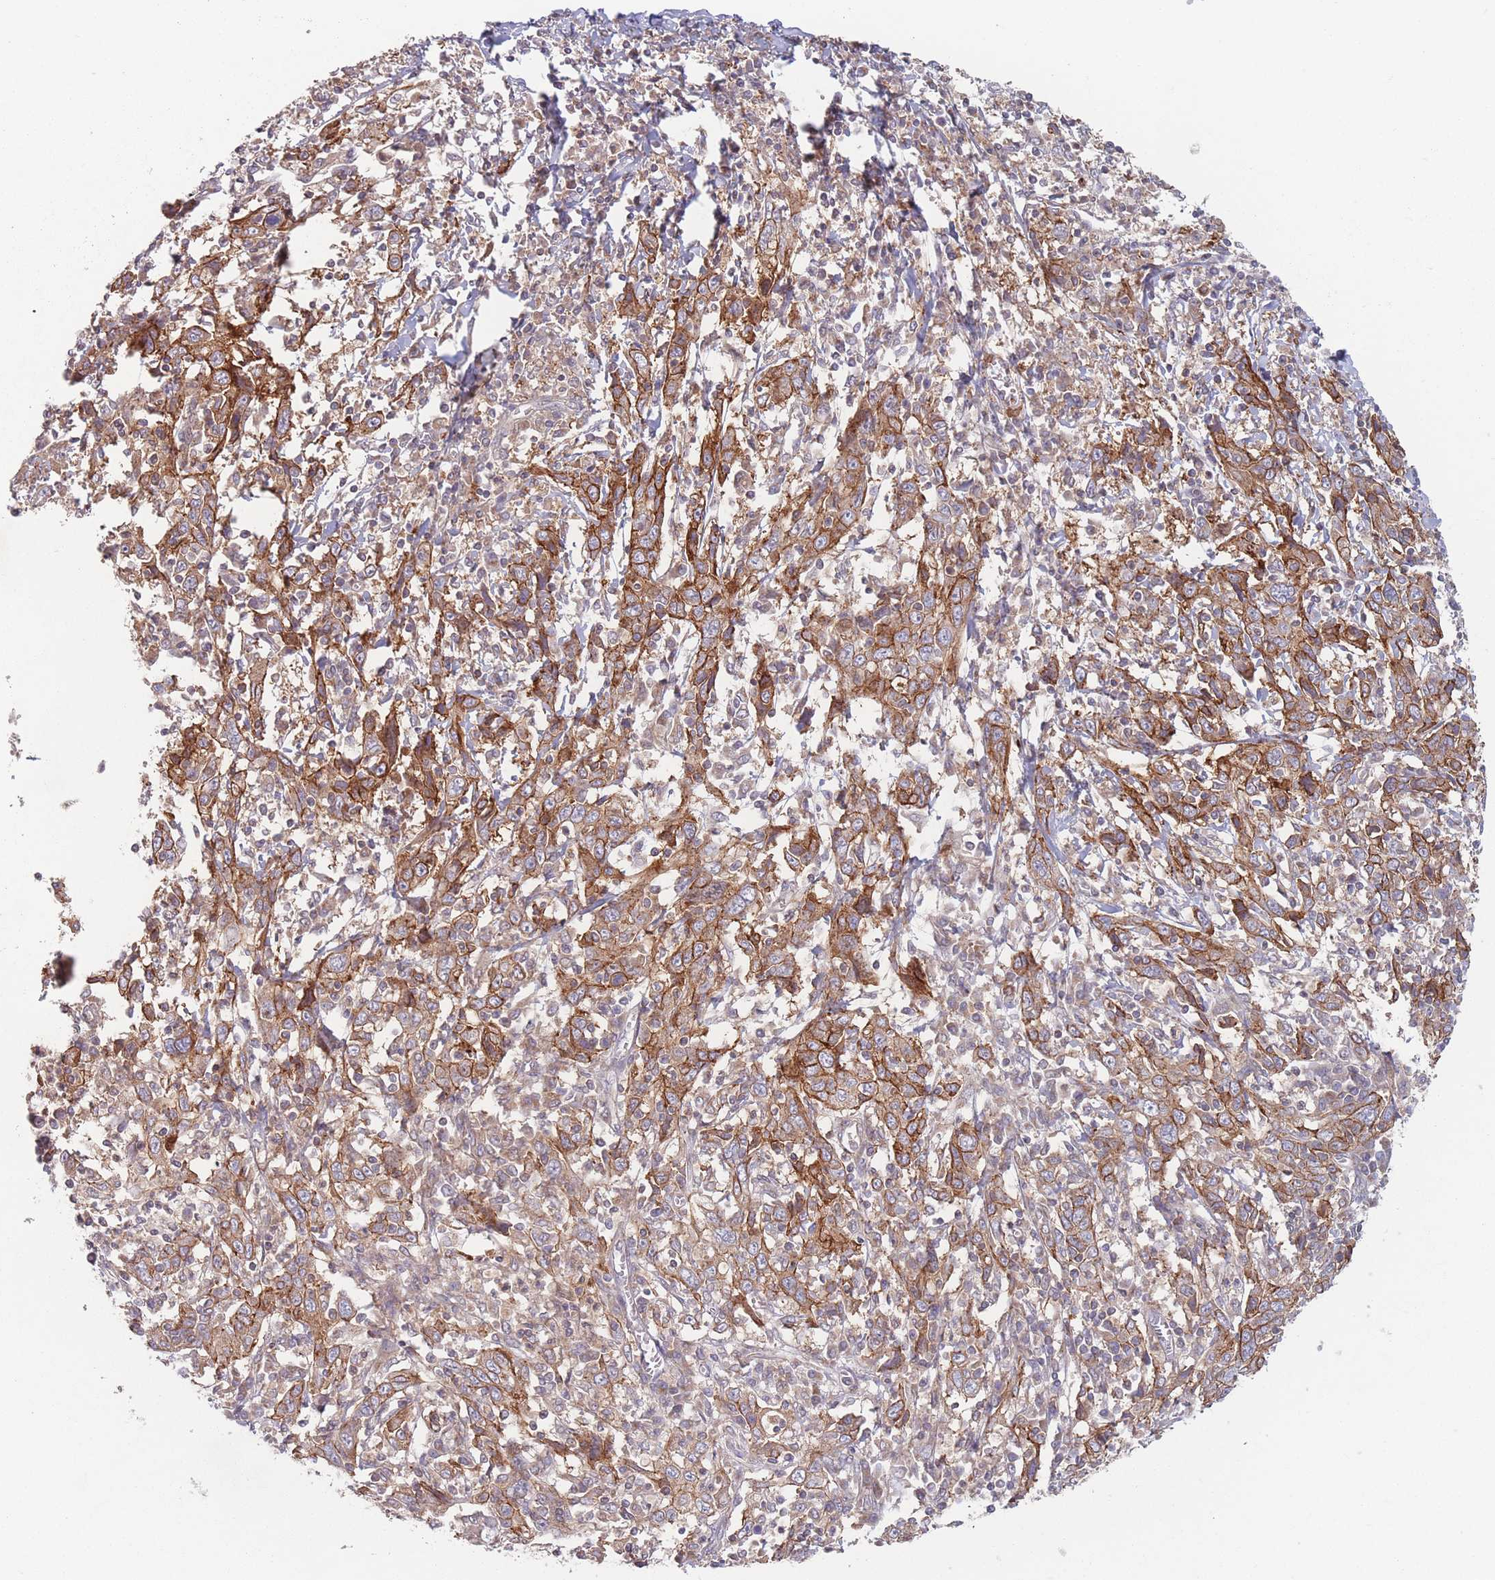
{"staining": {"intensity": "strong", "quantity": ">75%", "location": "cytoplasmic/membranous"}, "tissue": "cervical cancer", "cell_type": "Tumor cells", "image_type": "cancer", "snomed": [{"axis": "morphology", "description": "Squamous cell carcinoma, NOS"}, {"axis": "topography", "description": "Cervix"}], "caption": "This is a micrograph of immunohistochemistry staining of cervical squamous cell carcinoma, which shows strong positivity in the cytoplasmic/membranous of tumor cells.", "gene": "PPM1A", "patient": {"sex": "female", "age": 46}}